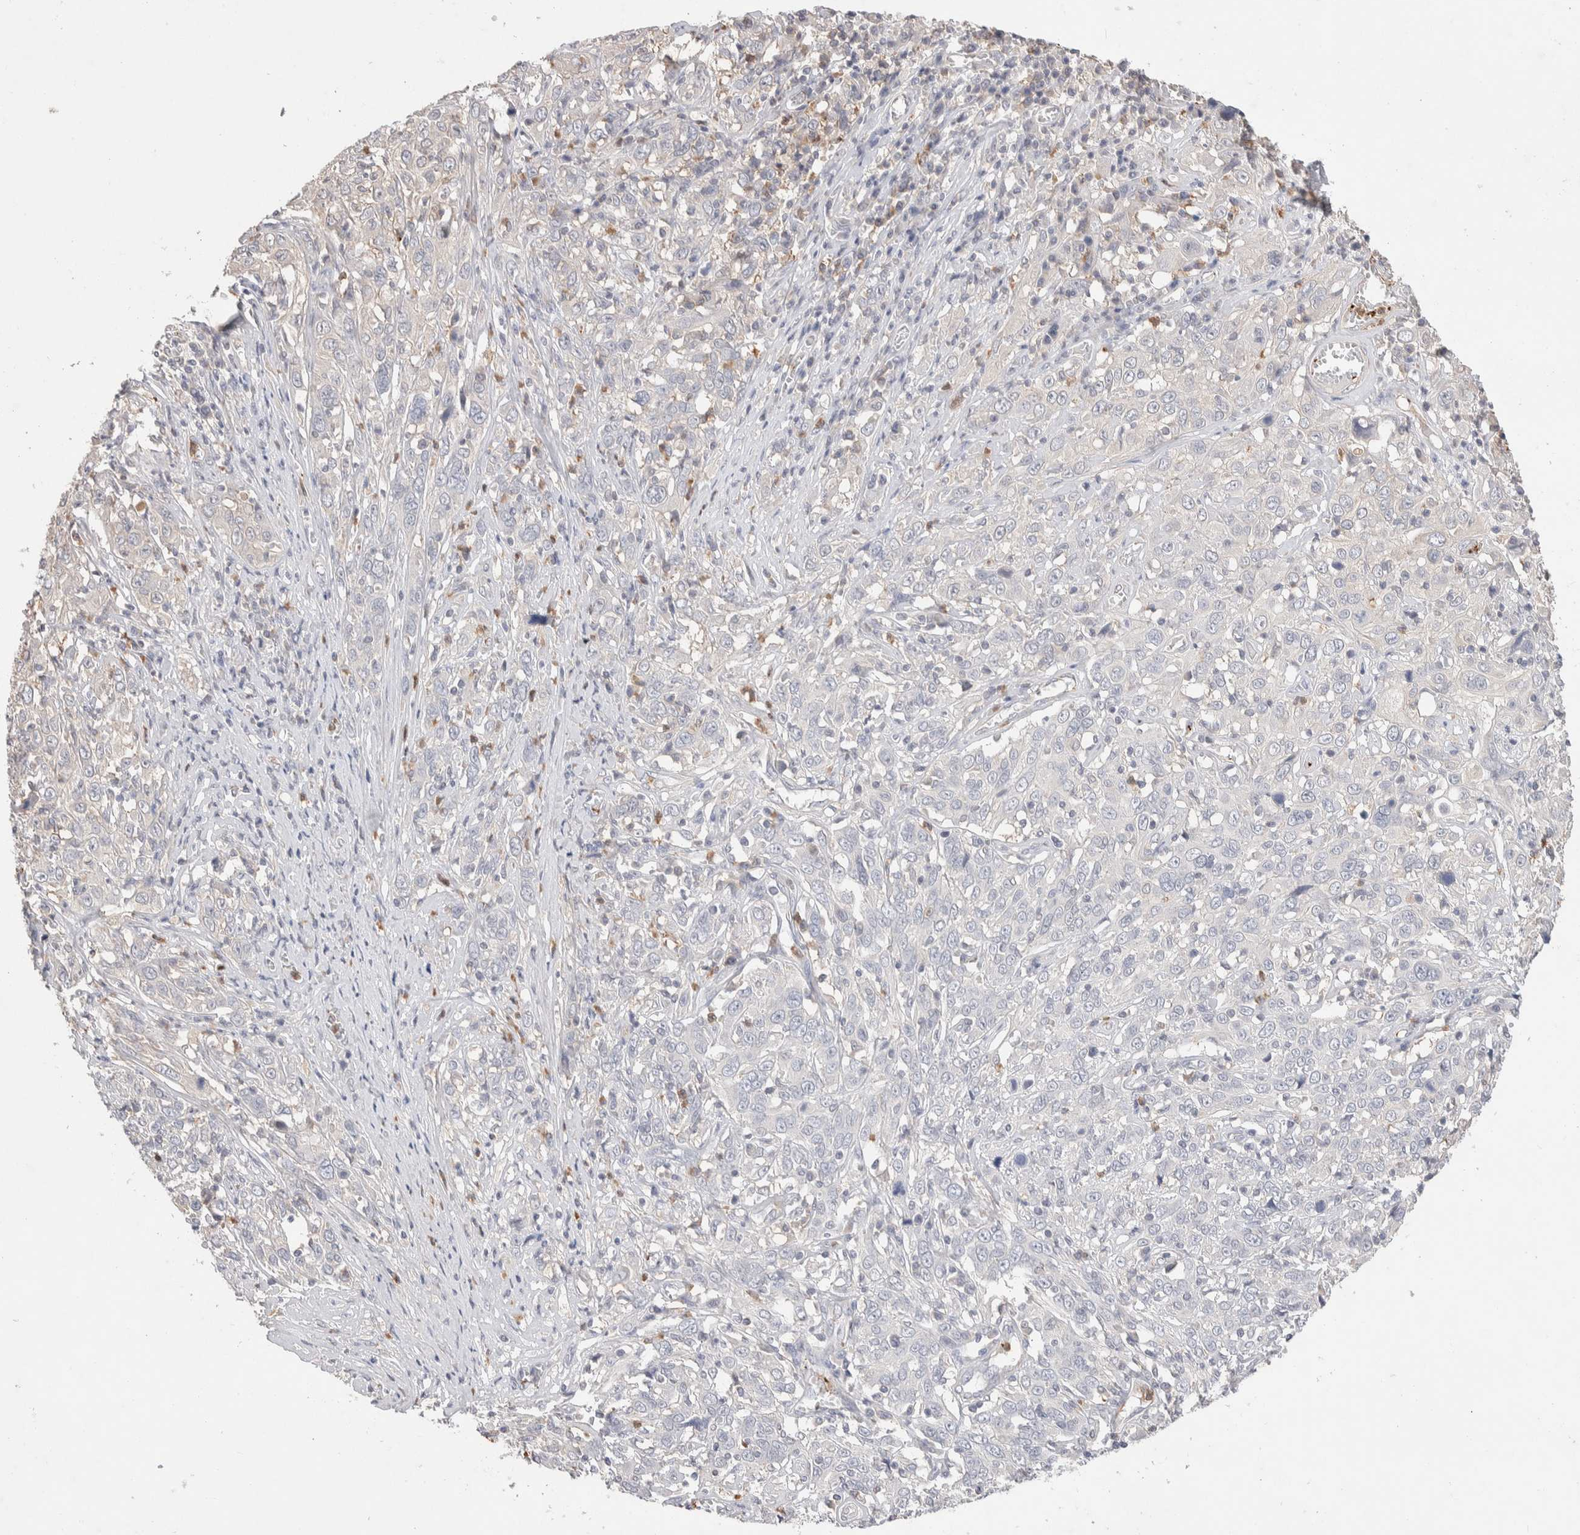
{"staining": {"intensity": "negative", "quantity": "none", "location": "none"}, "tissue": "cervical cancer", "cell_type": "Tumor cells", "image_type": "cancer", "snomed": [{"axis": "morphology", "description": "Squamous cell carcinoma, NOS"}, {"axis": "topography", "description": "Cervix"}], "caption": "This is a histopathology image of IHC staining of cervical cancer (squamous cell carcinoma), which shows no positivity in tumor cells.", "gene": "FFAR2", "patient": {"sex": "female", "age": 46}}